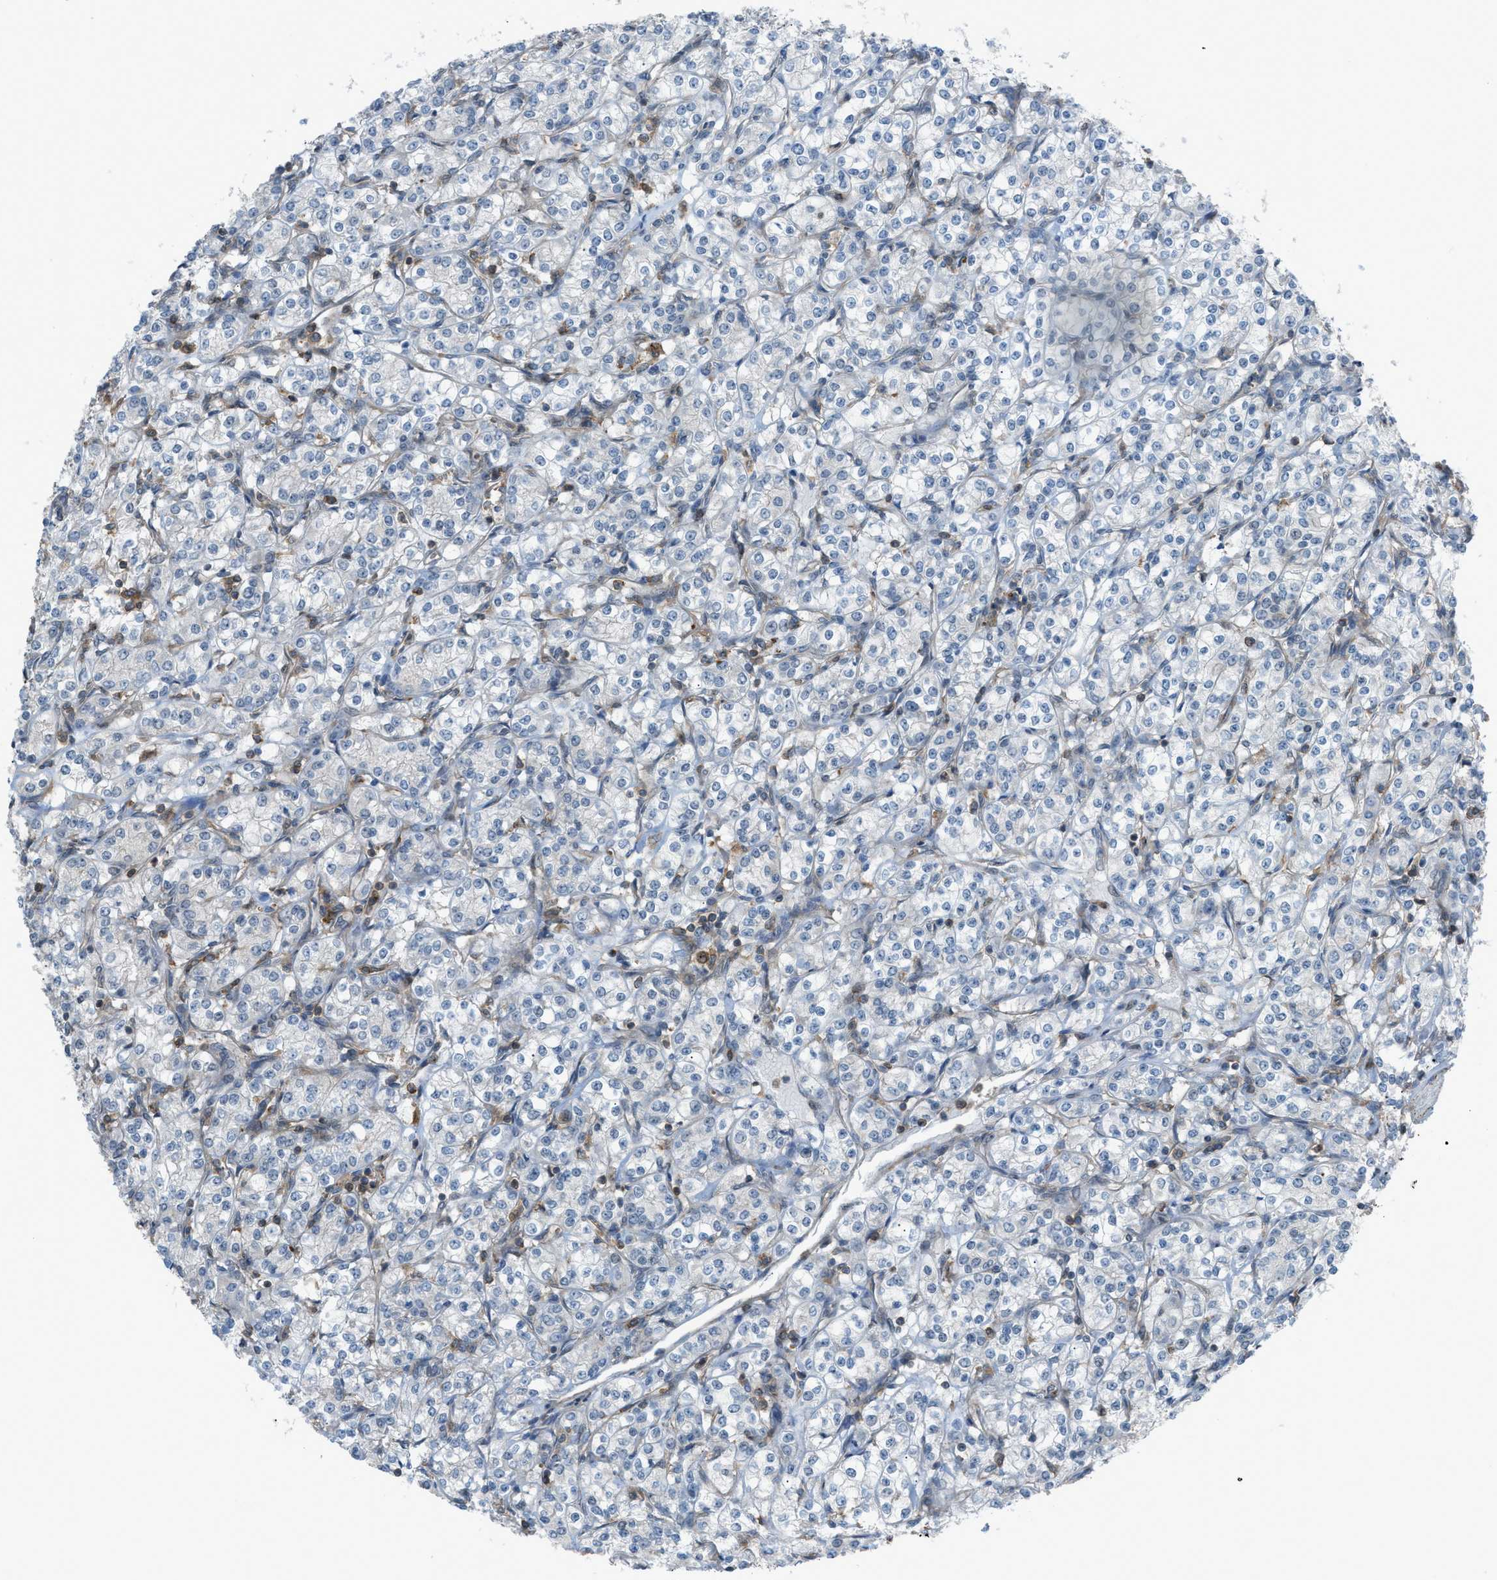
{"staining": {"intensity": "negative", "quantity": "none", "location": "none"}, "tissue": "renal cancer", "cell_type": "Tumor cells", "image_type": "cancer", "snomed": [{"axis": "morphology", "description": "Adenocarcinoma, NOS"}, {"axis": "topography", "description": "Kidney"}], "caption": "IHC image of adenocarcinoma (renal) stained for a protein (brown), which shows no expression in tumor cells.", "gene": "DYRK1A", "patient": {"sex": "male", "age": 77}}